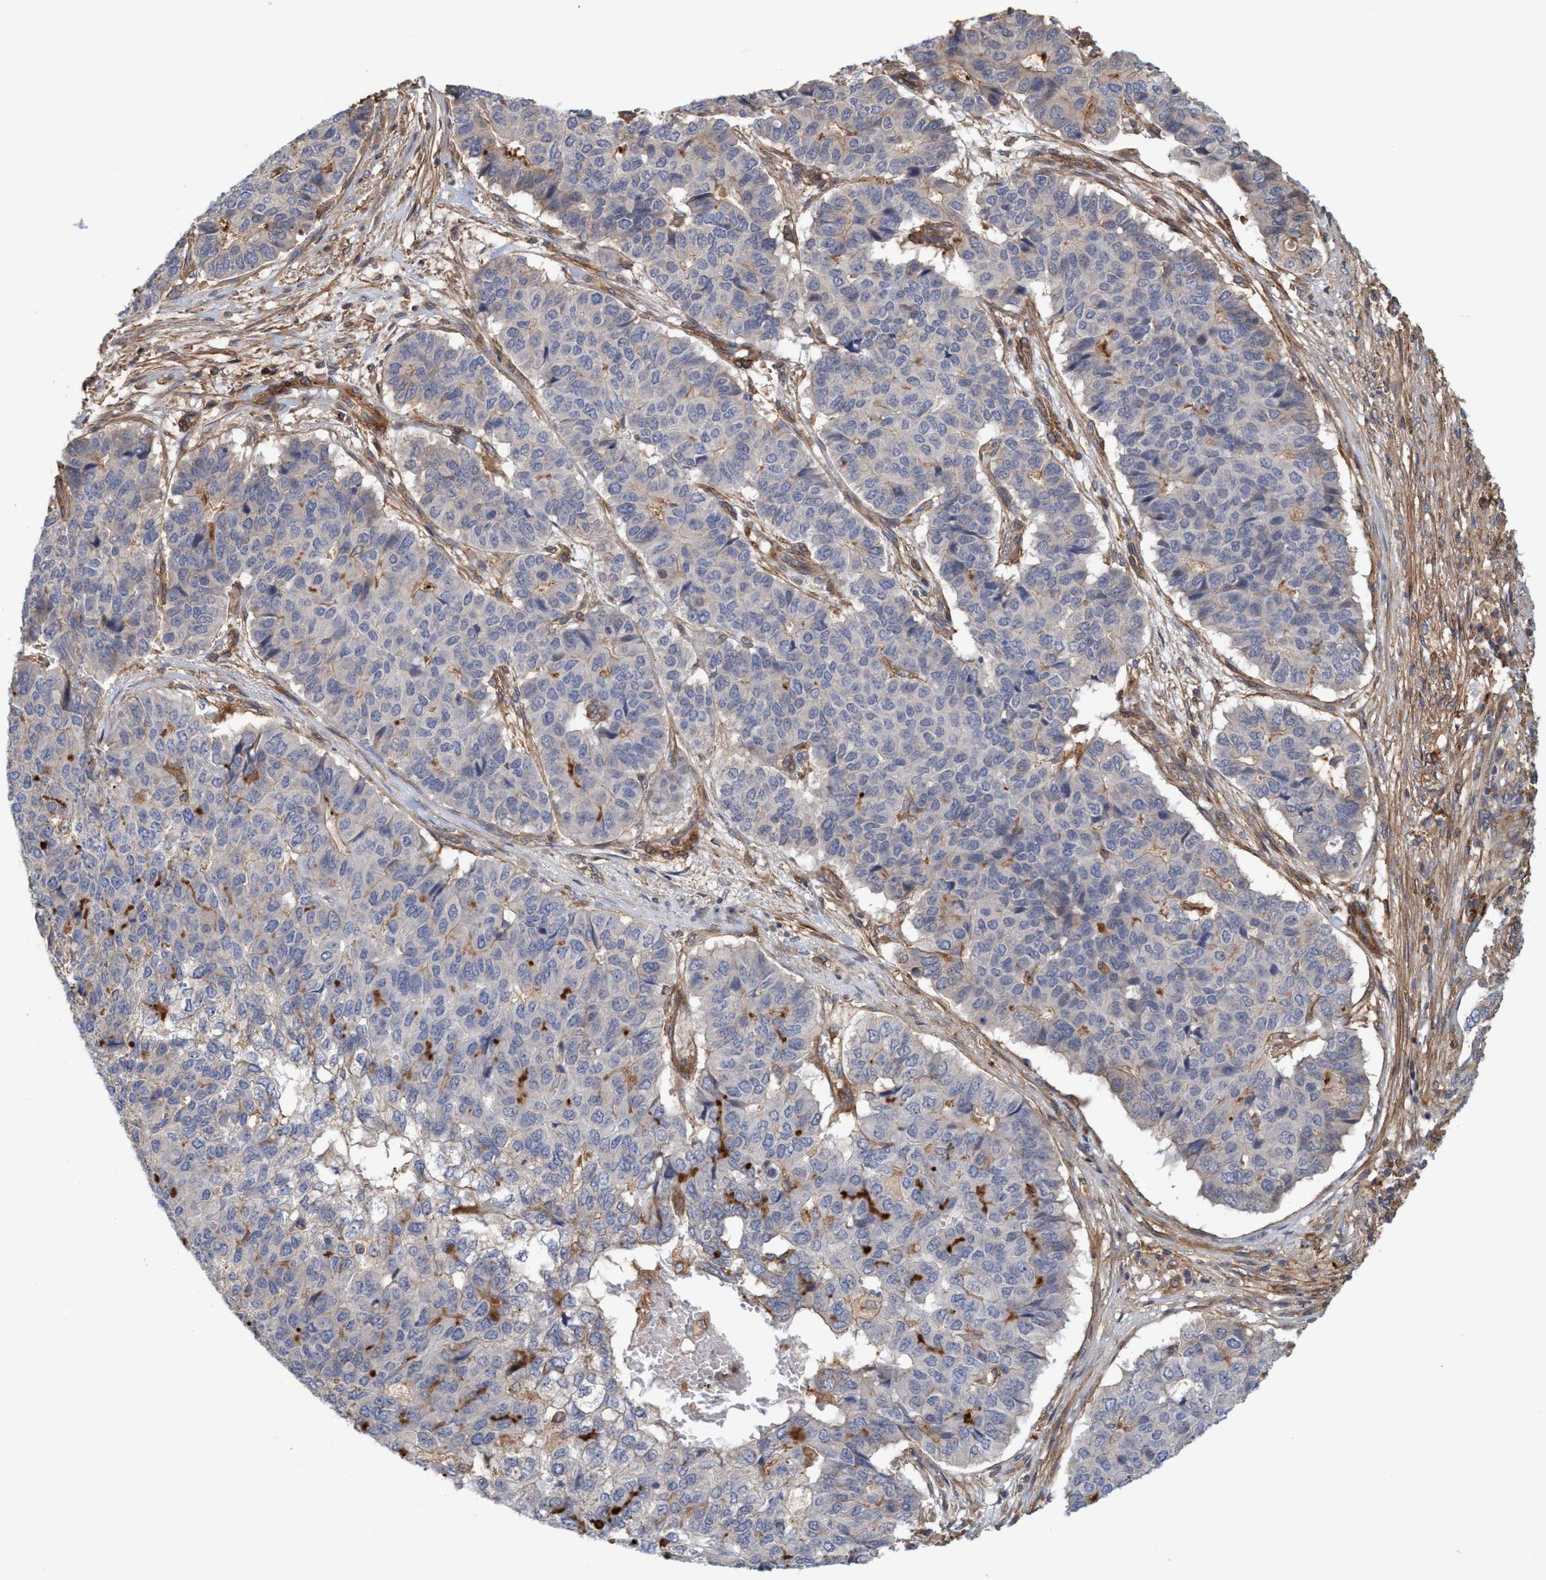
{"staining": {"intensity": "negative", "quantity": "none", "location": "none"}, "tissue": "pancreatic cancer", "cell_type": "Tumor cells", "image_type": "cancer", "snomed": [{"axis": "morphology", "description": "Adenocarcinoma, NOS"}, {"axis": "topography", "description": "Pancreas"}], "caption": "Immunohistochemistry (IHC) of human adenocarcinoma (pancreatic) reveals no expression in tumor cells.", "gene": "SPECC1", "patient": {"sex": "male", "age": 50}}